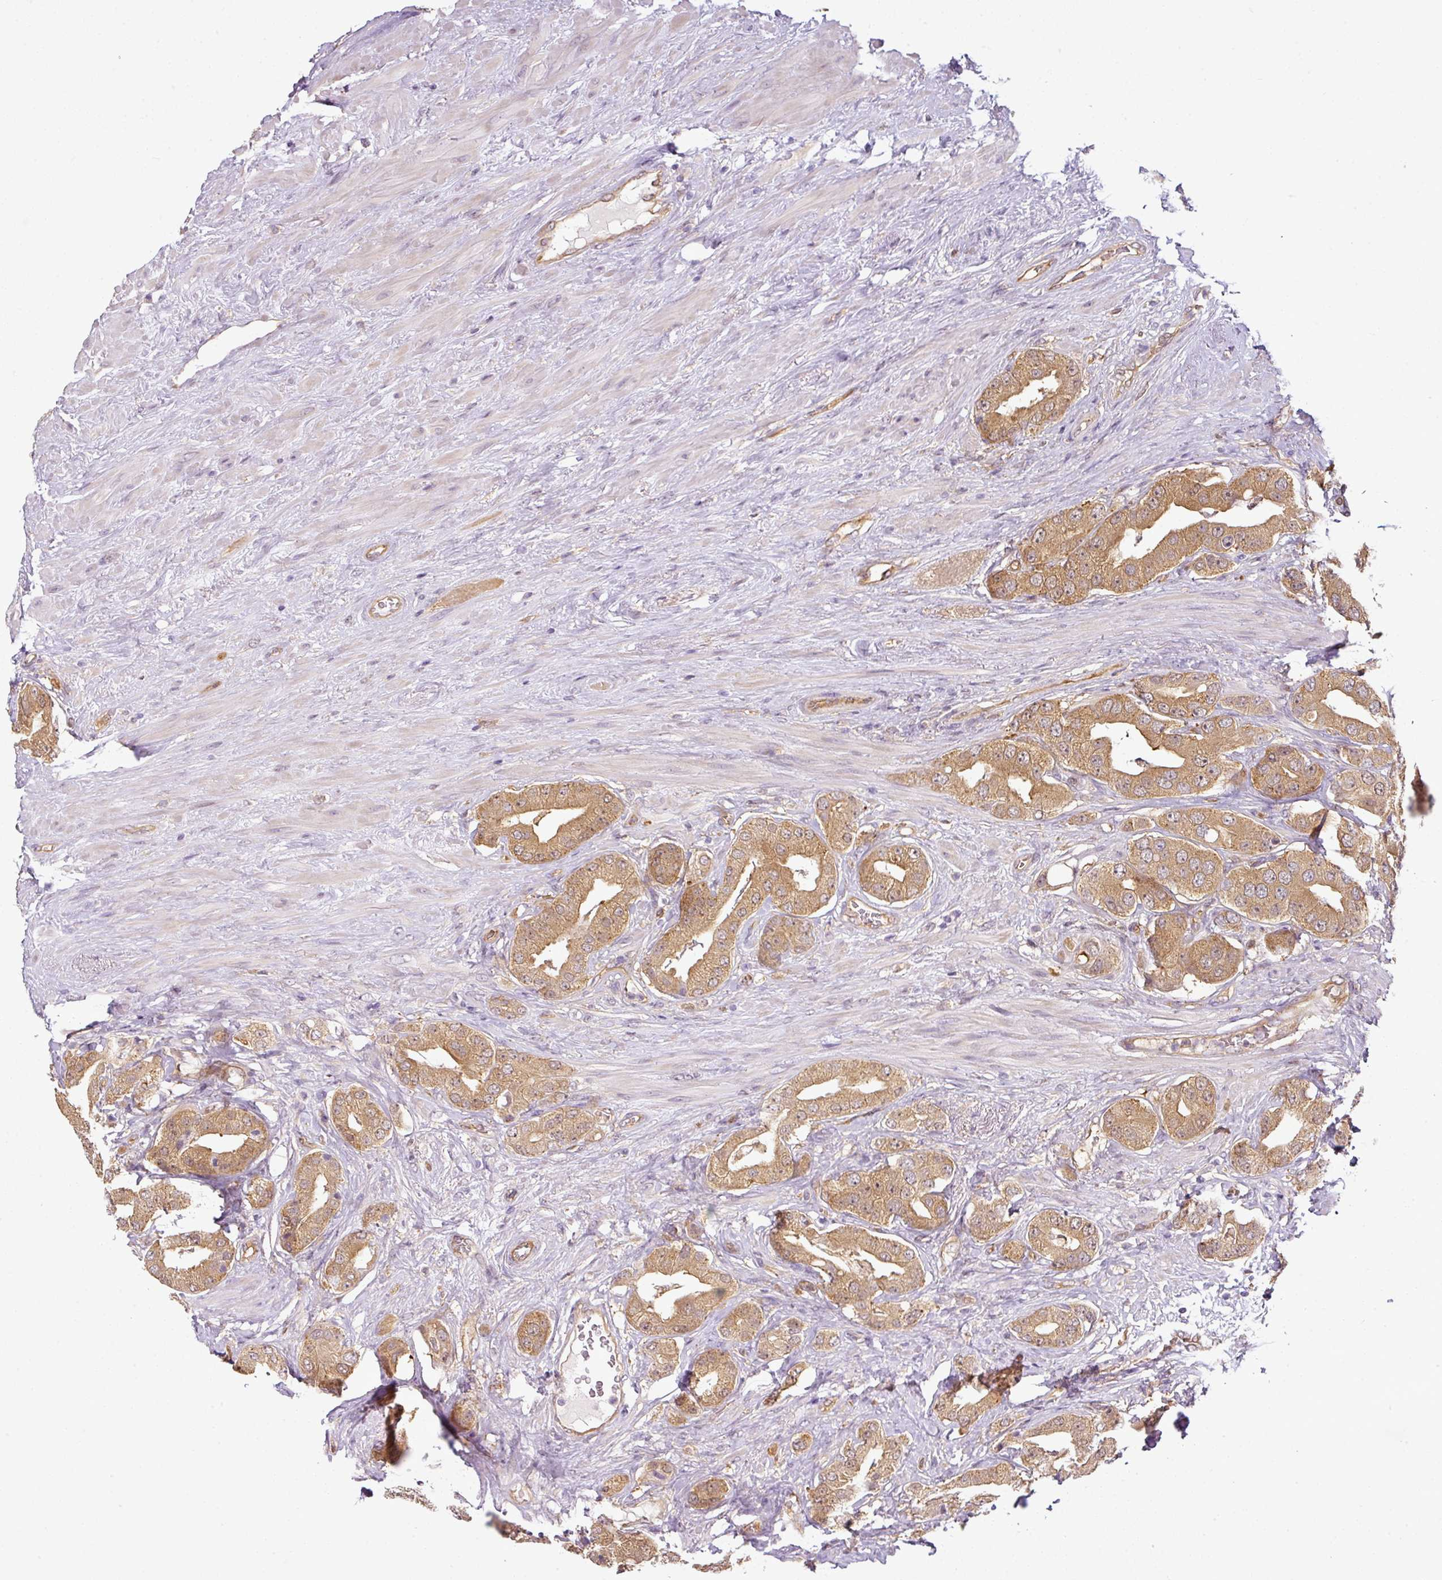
{"staining": {"intensity": "moderate", "quantity": ">75%", "location": "cytoplasmic/membranous"}, "tissue": "prostate cancer", "cell_type": "Tumor cells", "image_type": "cancer", "snomed": [{"axis": "morphology", "description": "Adenocarcinoma, High grade"}, {"axis": "topography", "description": "Prostate"}], "caption": "Human prostate cancer (high-grade adenocarcinoma) stained with a brown dye displays moderate cytoplasmic/membranous positive positivity in approximately >75% of tumor cells.", "gene": "ANKRD18A", "patient": {"sex": "male", "age": 63}}